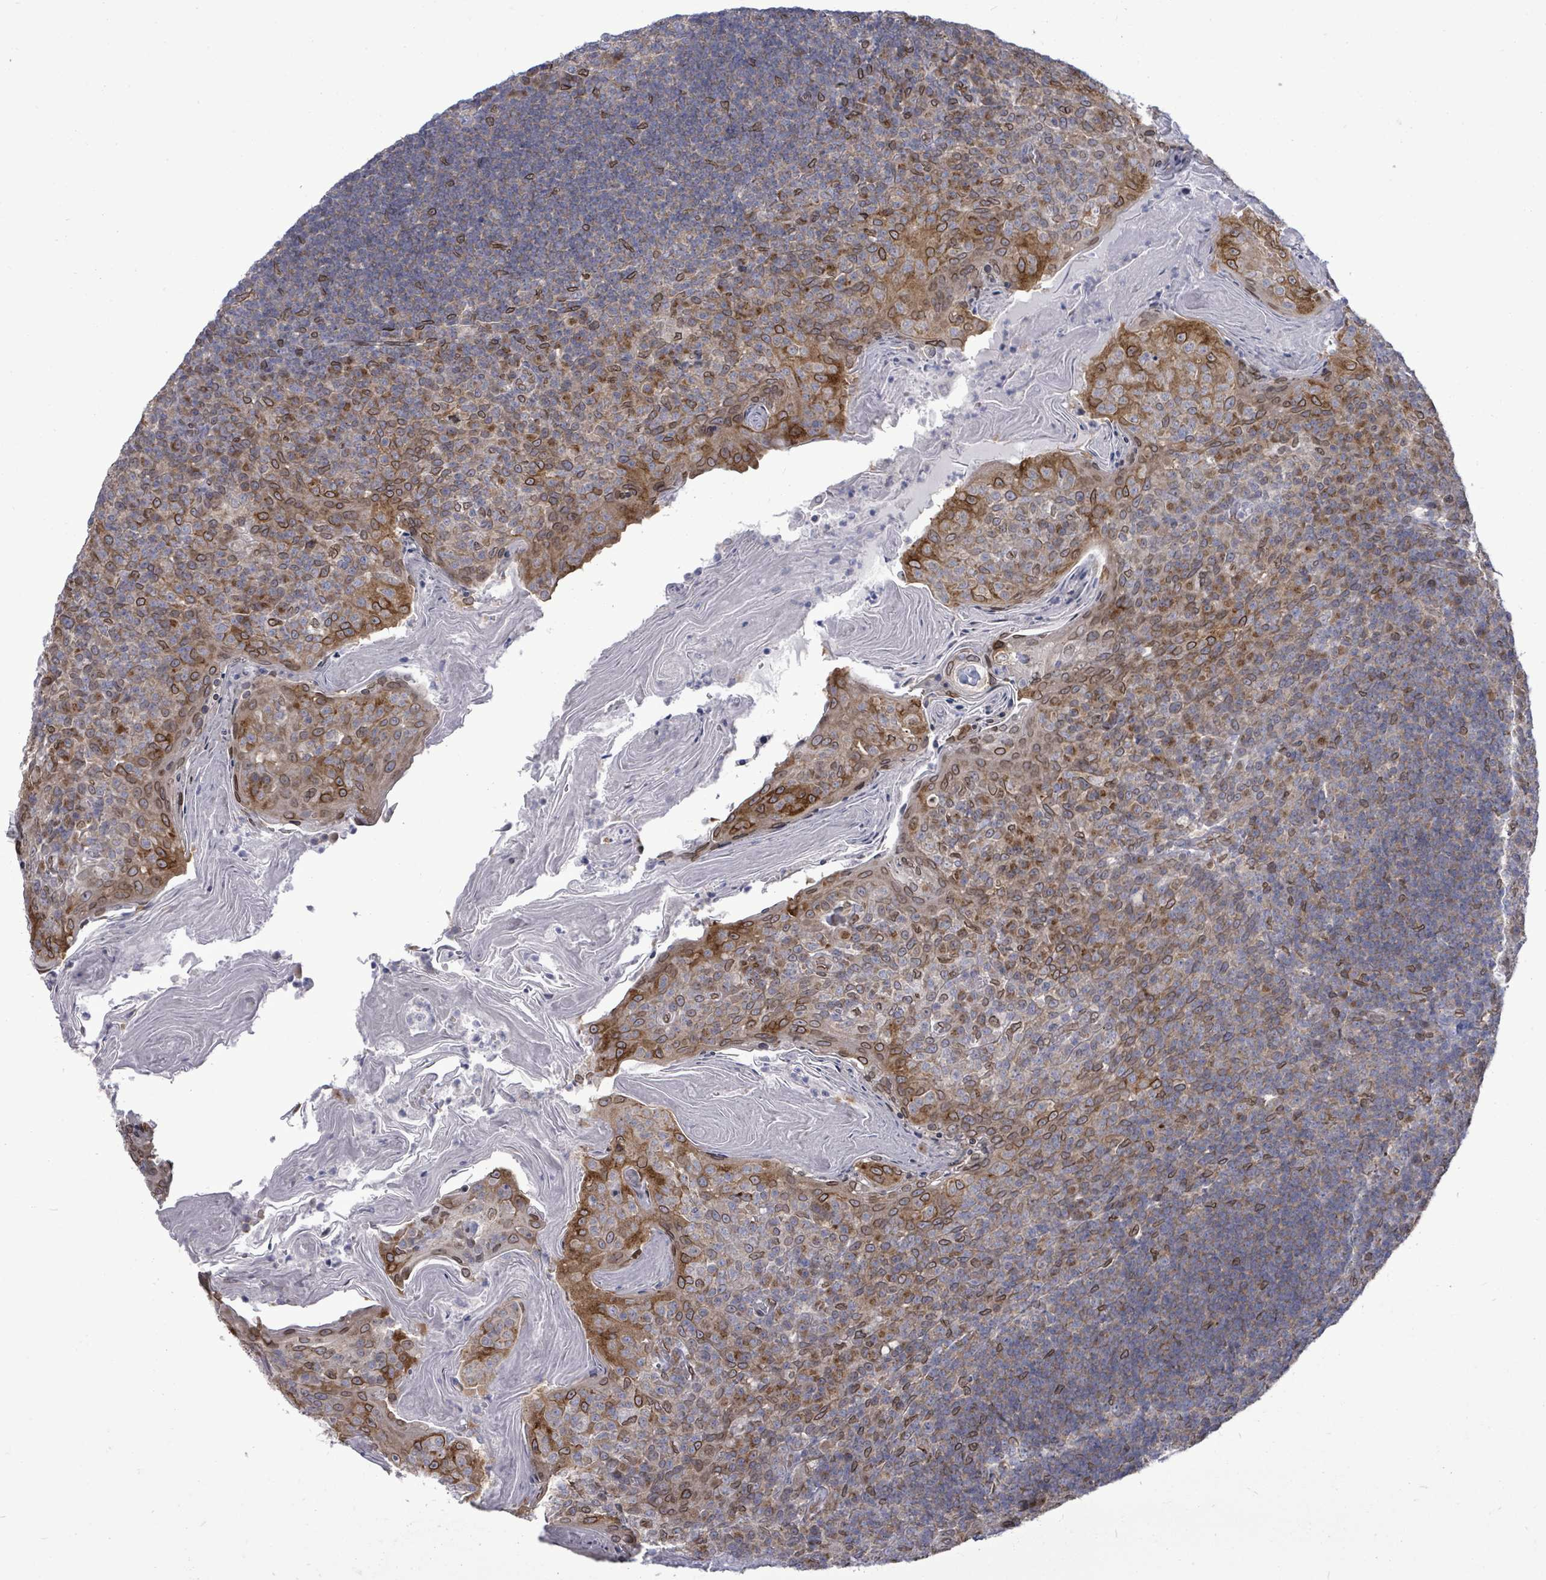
{"staining": {"intensity": "moderate", "quantity": "<25%", "location": "cytoplasmic/membranous,nuclear"}, "tissue": "tonsil", "cell_type": "Germinal center cells", "image_type": "normal", "snomed": [{"axis": "morphology", "description": "Normal tissue, NOS"}, {"axis": "topography", "description": "Tonsil"}], "caption": "IHC image of benign tonsil: tonsil stained using immunohistochemistry shows low levels of moderate protein expression localized specifically in the cytoplasmic/membranous,nuclear of germinal center cells, appearing as a cytoplasmic/membranous,nuclear brown color.", "gene": "ARFGAP1", "patient": {"sex": "female", "age": 10}}